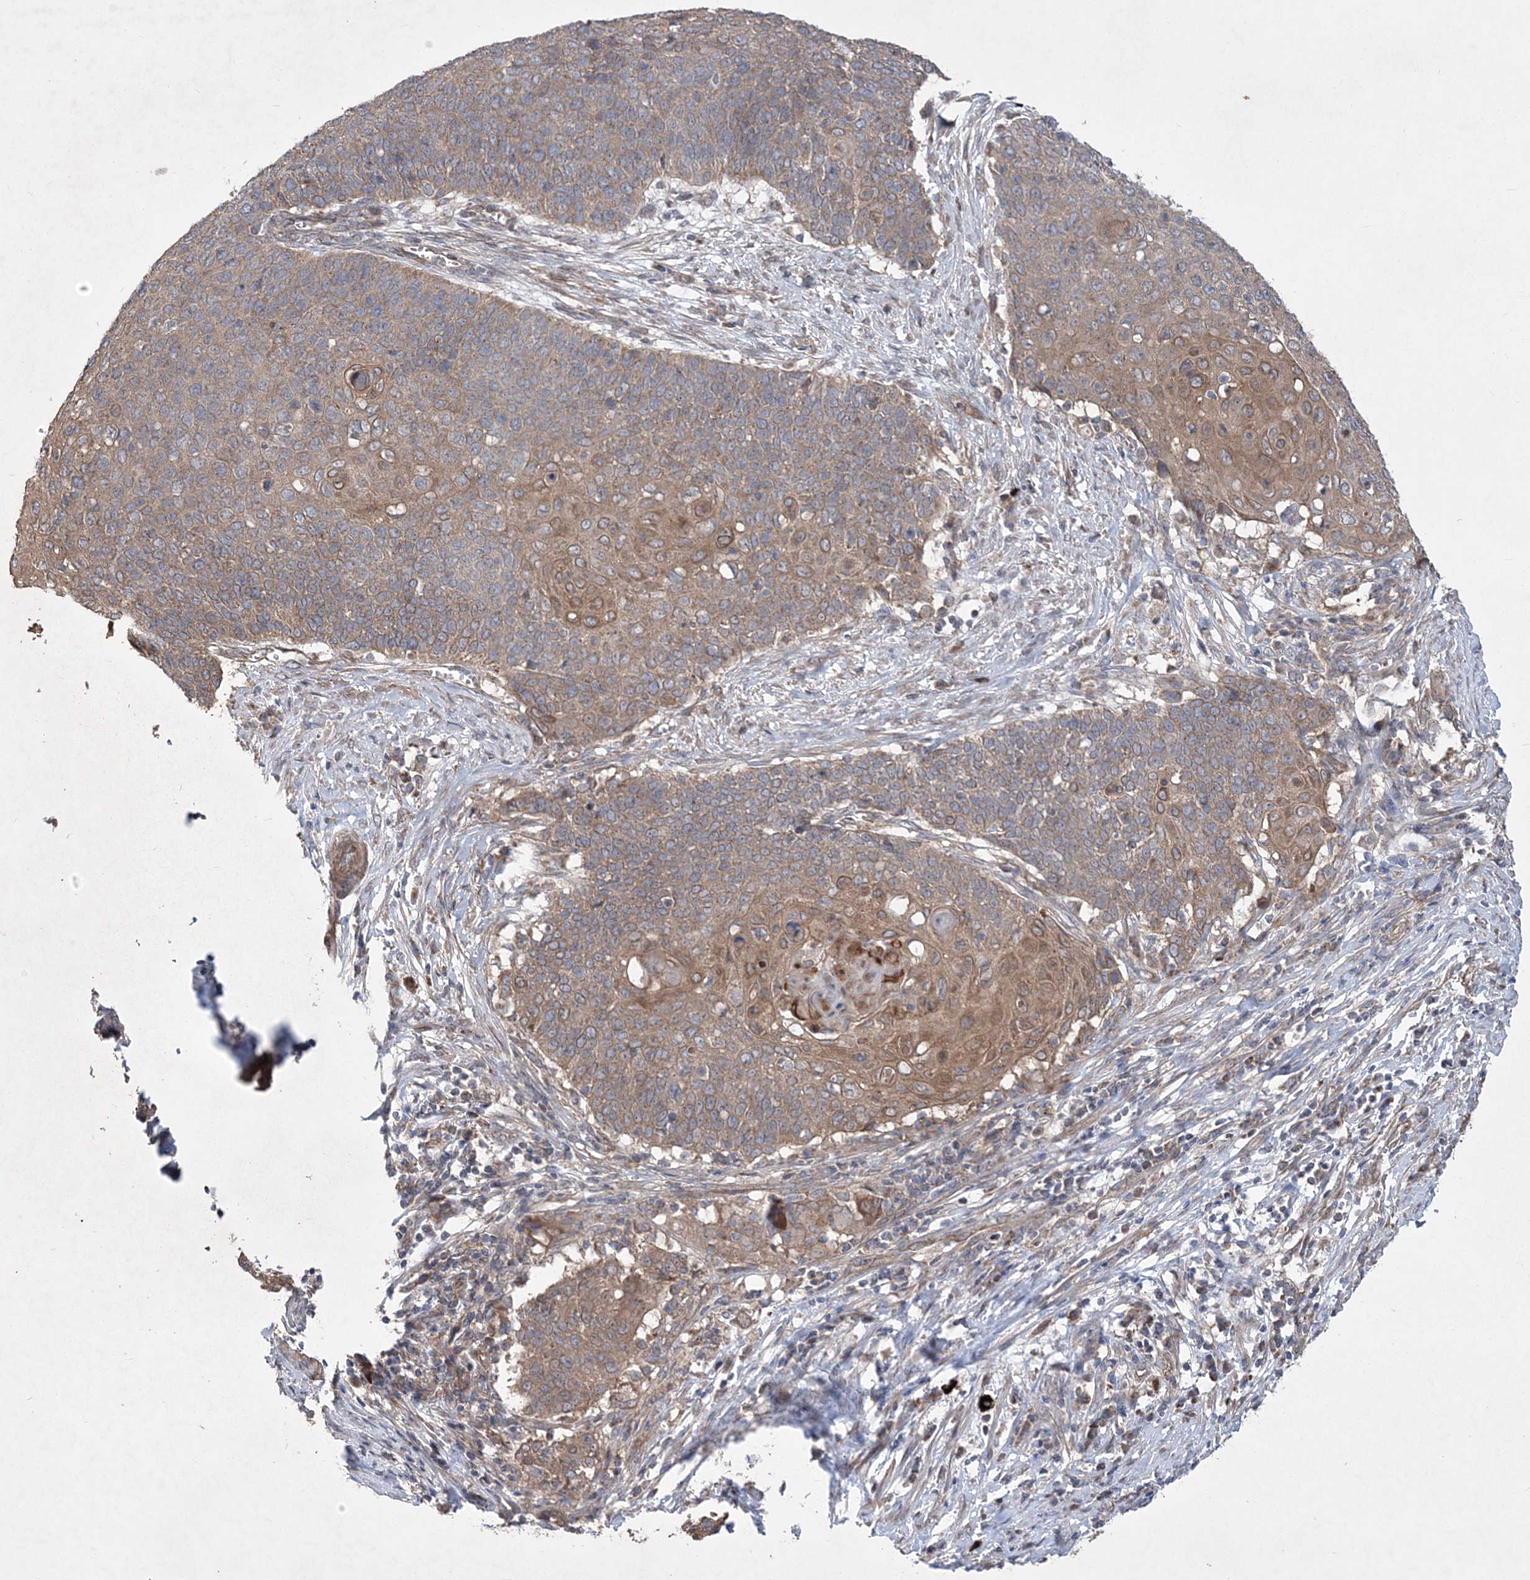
{"staining": {"intensity": "weak", "quantity": ">75%", "location": "cytoplasmic/membranous"}, "tissue": "cervical cancer", "cell_type": "Tumor cells", "image_type": "cancer", "snomed": [{"axis": "morphology", "description": "Squamous cell carcinoma, NOS"}, {"axis": "topography", "description": "Cervix"}], "caption": "Immunohistochemistry photomicrograph of neoplastic tissue: cervical cancer stained using immunohistochemistry (IHC) exhibits low levels of weak protein expression localized specifically in the cytoplasmic/membranous of tumor cells, appearing as a cytoplasmic/membranous brown color.", "gene": "MTRF1L", "patient": {"sex": "female", "age": 39}}